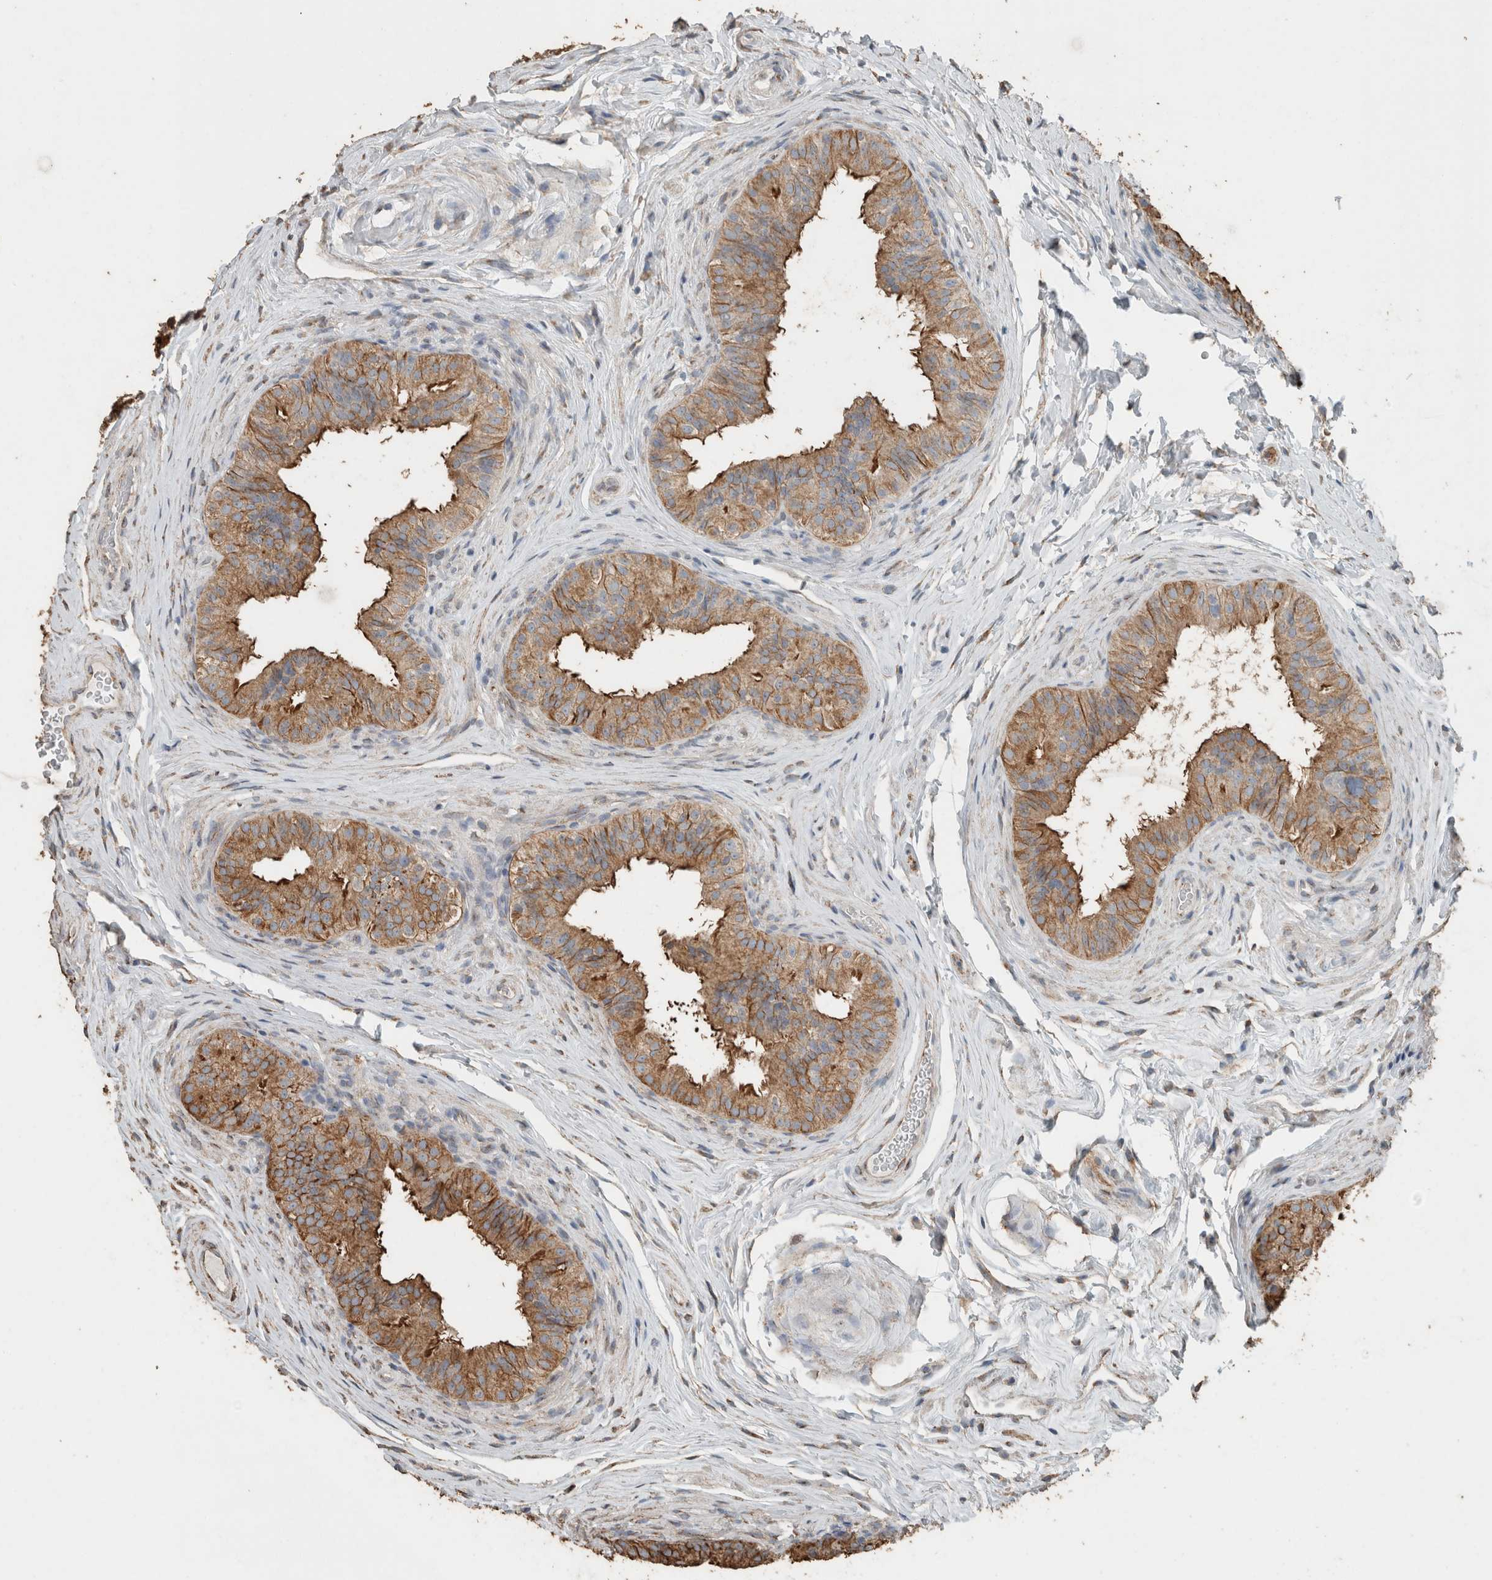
{"staining": {"intensity": "moderate", "quantity": ">75%", "location": "cytoplasmic/membranous"}, "tissue": "epididymis", "cell_type": "Glandular cells", "image_type": "normal", "snomed": [{"axis": "morphology", "description": "Normal tissue, NOS"}, {"axis": "topography", "description": "Epididymis"}], "caption": "Glandular cells display medium levels of moderate cytoplasmic/membranous staining in about >75% of cells in normal epididymis. (DAB IHC, brown staining for protein, blue staining for nuclei).", "gene": "ACVR2B", "patient": {"sex": "male", "age": 49}}